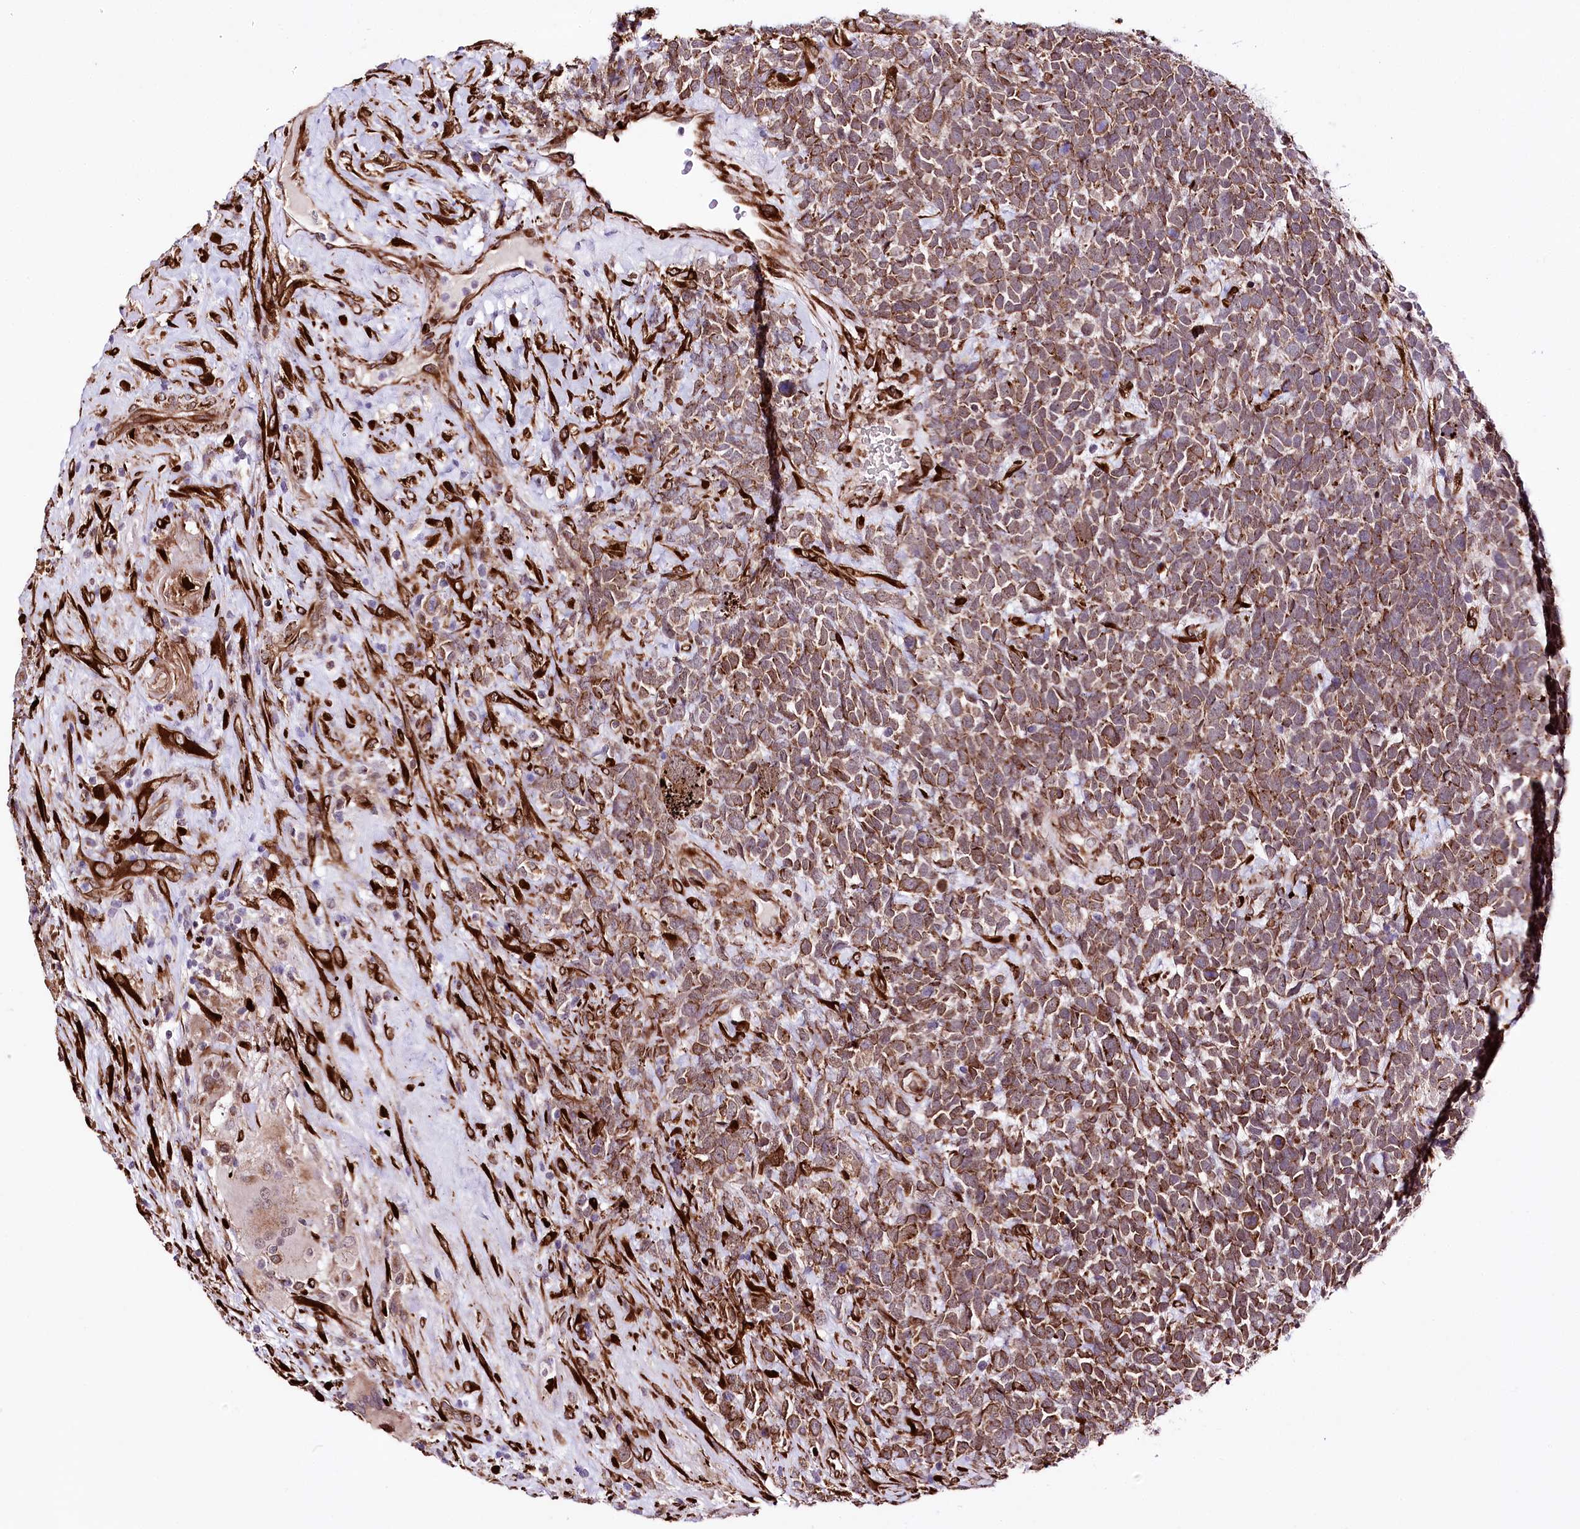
{"staining": {"intensity": "moderate", "quantity": ">75%", "location": "cytoplasmic/membranous"}, "tissue": "urothelial cancer", "cell_type": "Tumor cells", "image_type": "cancer", "snomed": [{"axis": "morphology", "description": "Urothelial carcinoma, High grade"}, {"axis": "topography", "description": "Urinary bladder"}], "caption": "High-grade urothelial carcinoma was stained to show a protein in brown. There is medium levels of moderate cytoplasmic/membranous staining in approximately >75% of tumor cells.", "gene": "WWC1", "patient": {"sex": "female", "age": 82}}